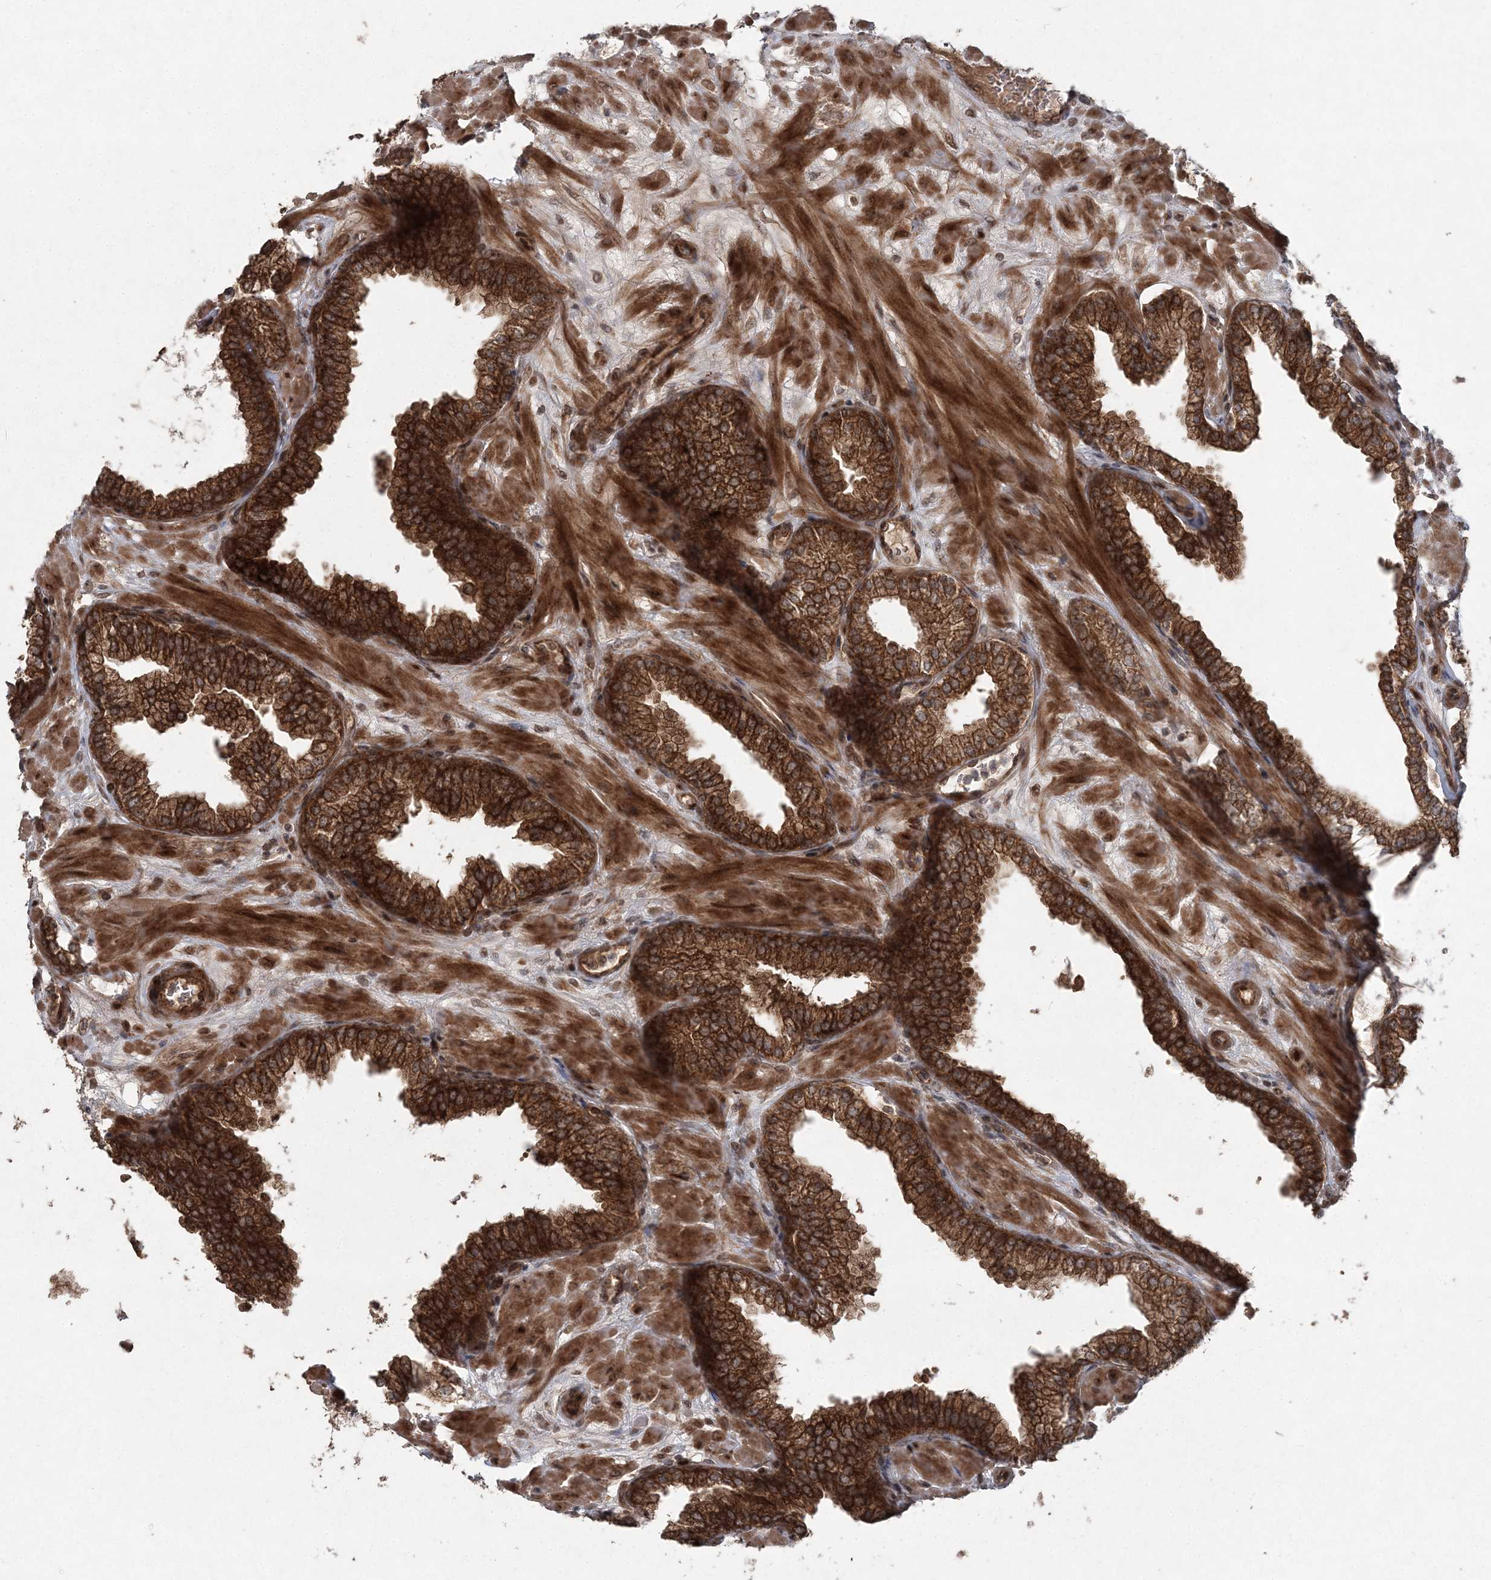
{"staining": {"intensity": "strong", "quantity": ">75%", "location": "cytoplasmic/membranous"}, "tissue": "prostate", "cell_type": "Glandular cells", "image_type": "normal", "snomed": [{"axis": "morphology", "description": "Normal tissue, NOS"}, {"axis": "morphology", "description": "Urothelial carcinoma, Low grade"}, {"axis": "topography", "description": "Urinary bladder"}, {"axis": "topography", "description": "Prostate"}], "caption": "Immunohistochemistry histopathology image of normal prostate stained for a protein (brown), which shows high levels of strong cytoplasmic/membranous positivity in approximately >75% of glandular cells.", "gene": "SERINC1", "patient": {"sex": "male", "age": 60}}